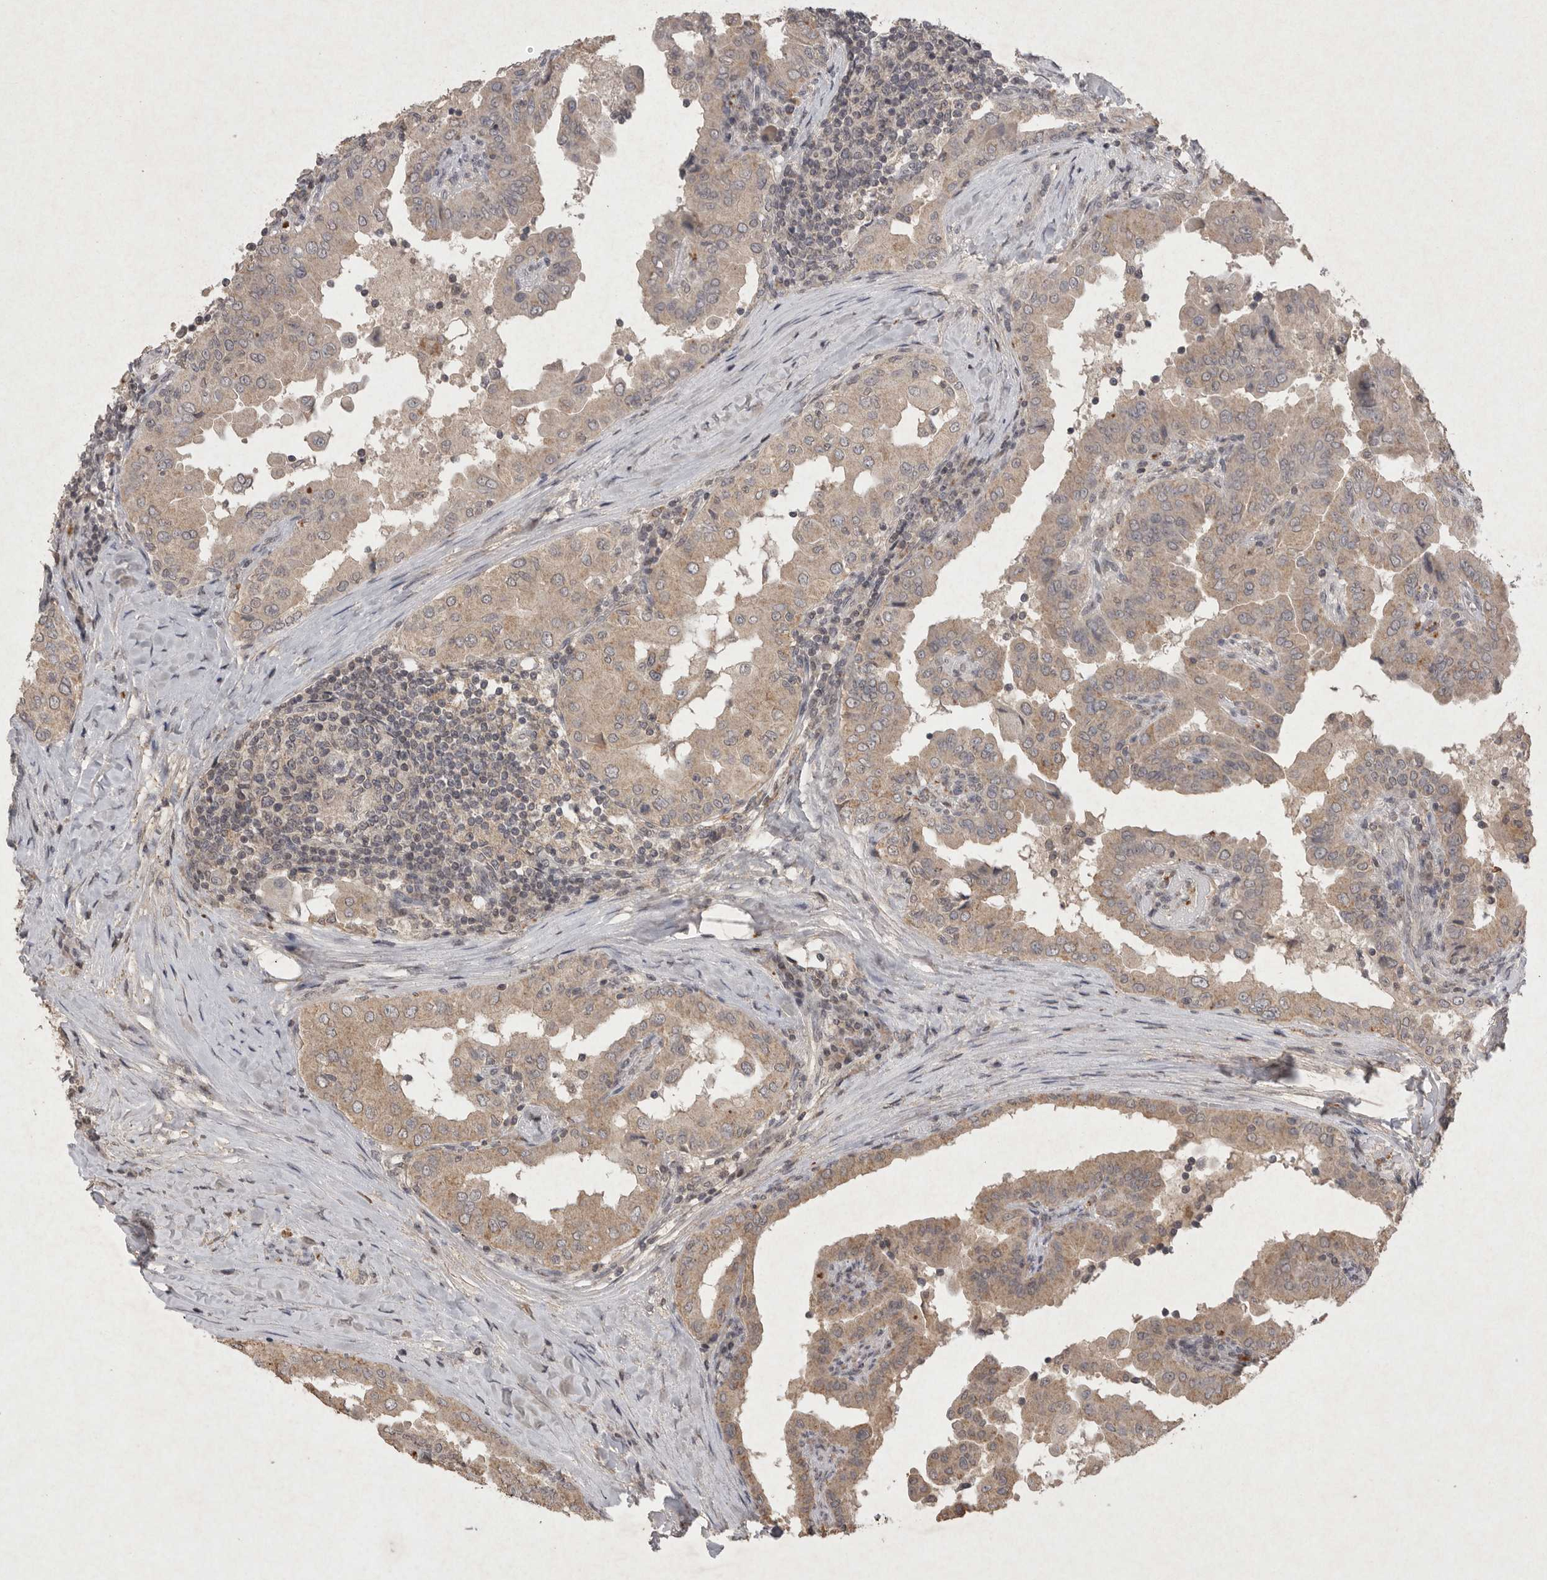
{"staining": {"intensity": "weak", "quantity": ">75%", "location": "cytoplasmic/membranous"}, "tissue": "thyroid cancer", "cell_type": "Tumor cells", "image_type": "cancer", "snomed": [{"axis": "morphology", "description": "Papillary adenocarcinoma, NOS"}, {"axis": "topography", "description": "Thyroid gland"}], "caption": "Tumor cells show low levels of weak cytoplasmic/membranous positivity in about >75% of cells in papillary adenocarcinoma (thyroid). (DAB = brown stain, brightfield microscopy at high magnification).", "gene": "APLNR", "patient": {"sex": "male", "age": 33}}